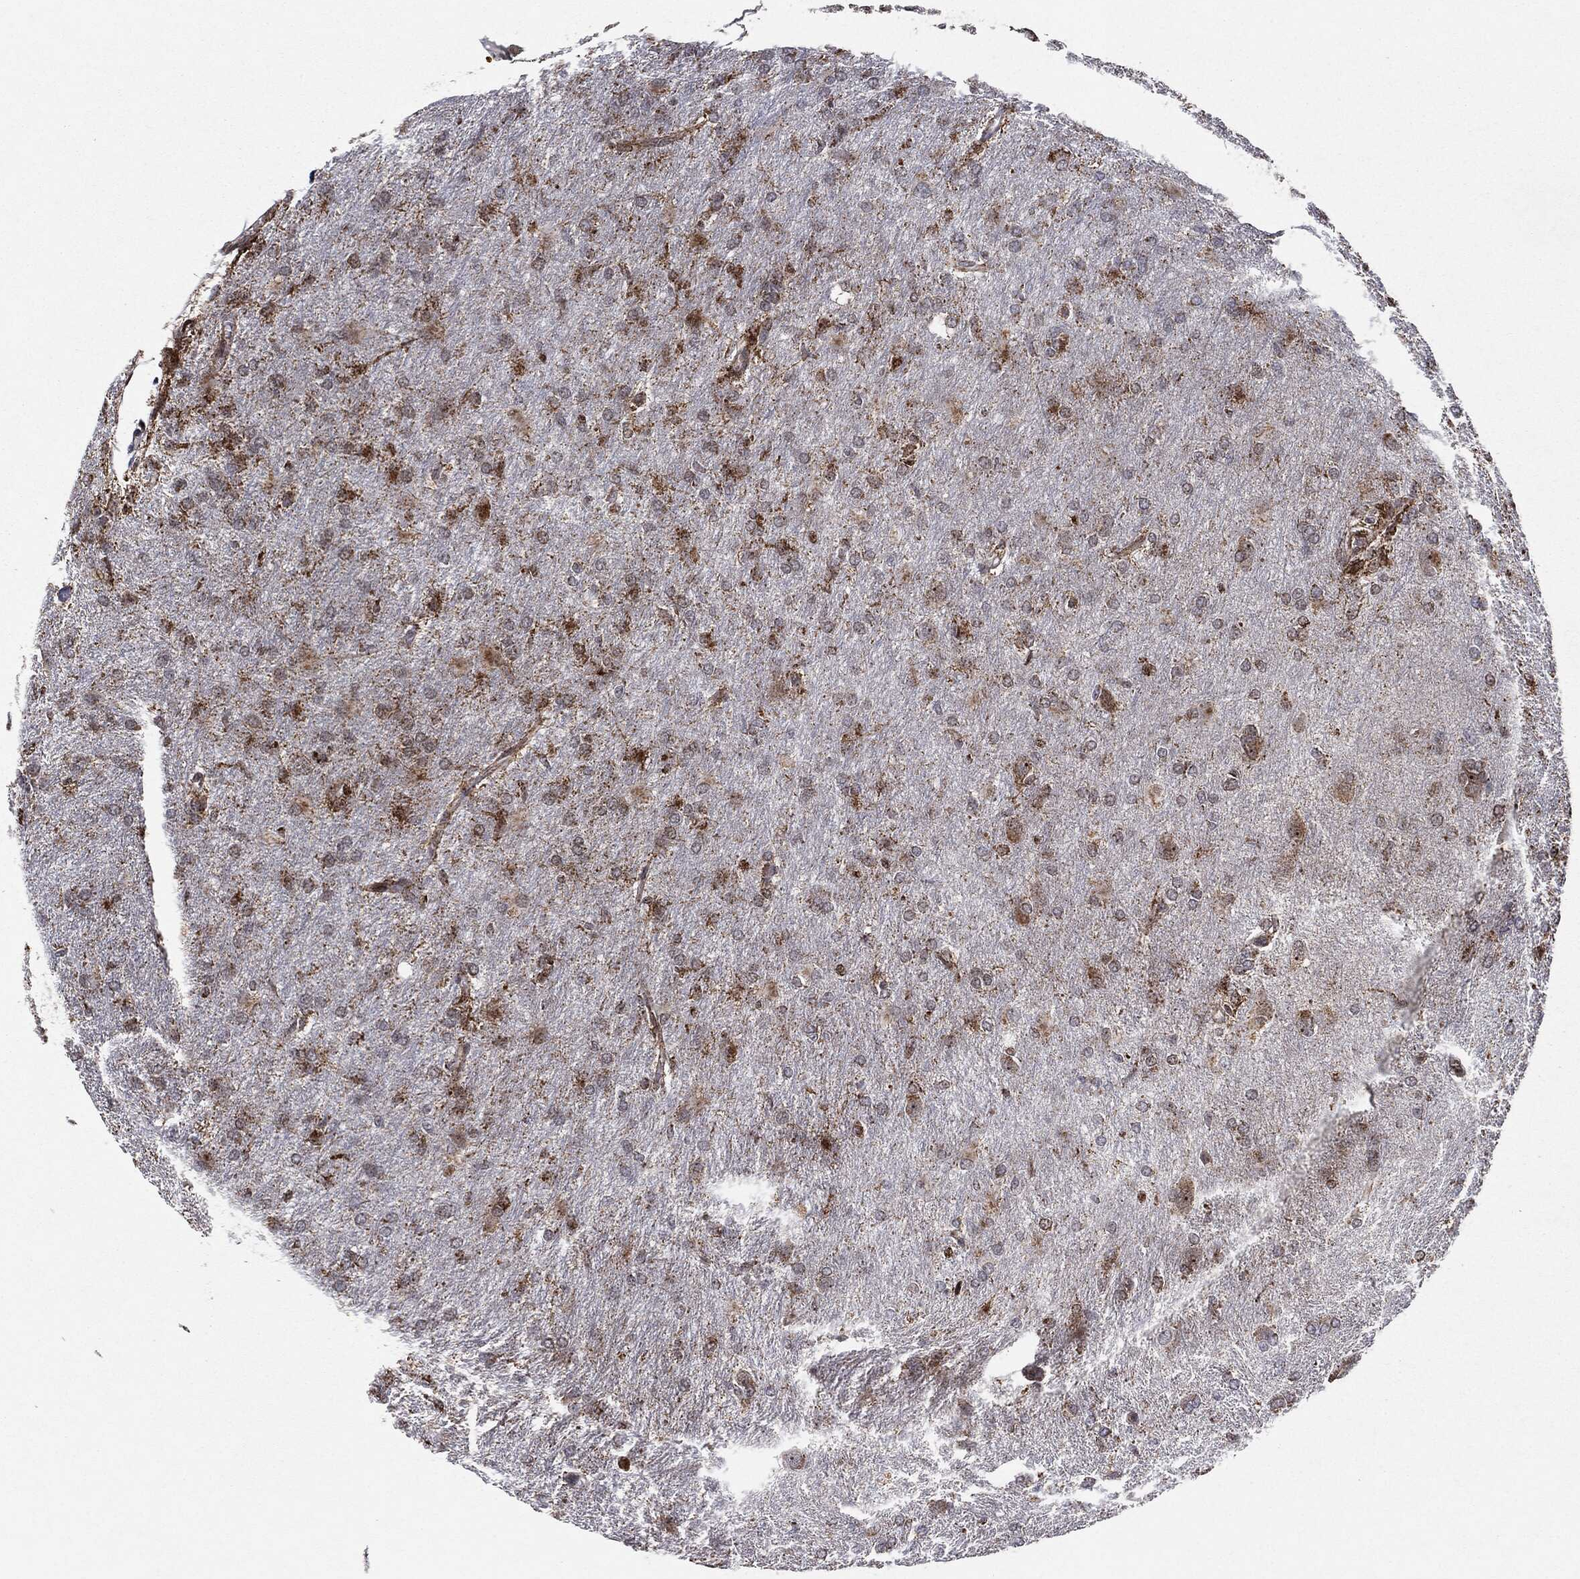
{"staining": {"intensity": "moderate", "quantity": ">75%", "location": "cytoplasmic/membranous"}, "tissue": "glioma", "cell_type": "Tumor cells", "image_type": "cancer", "snomed": [{"axis": "morphology", "description": "Glioma, malignant, High grade"}, {"axis": "topography", "description": "Brain"}], "caption": "Immunohistochemistry (DAB) staining of glioma shows moderate cytoplasmic/membranous protein staining in about >75% of tumor cells. (DAB IHC with brightfield microscopy, high magnification).", "gene": "CHCHD2", "patient": {"sex": "male", "age": 68}}